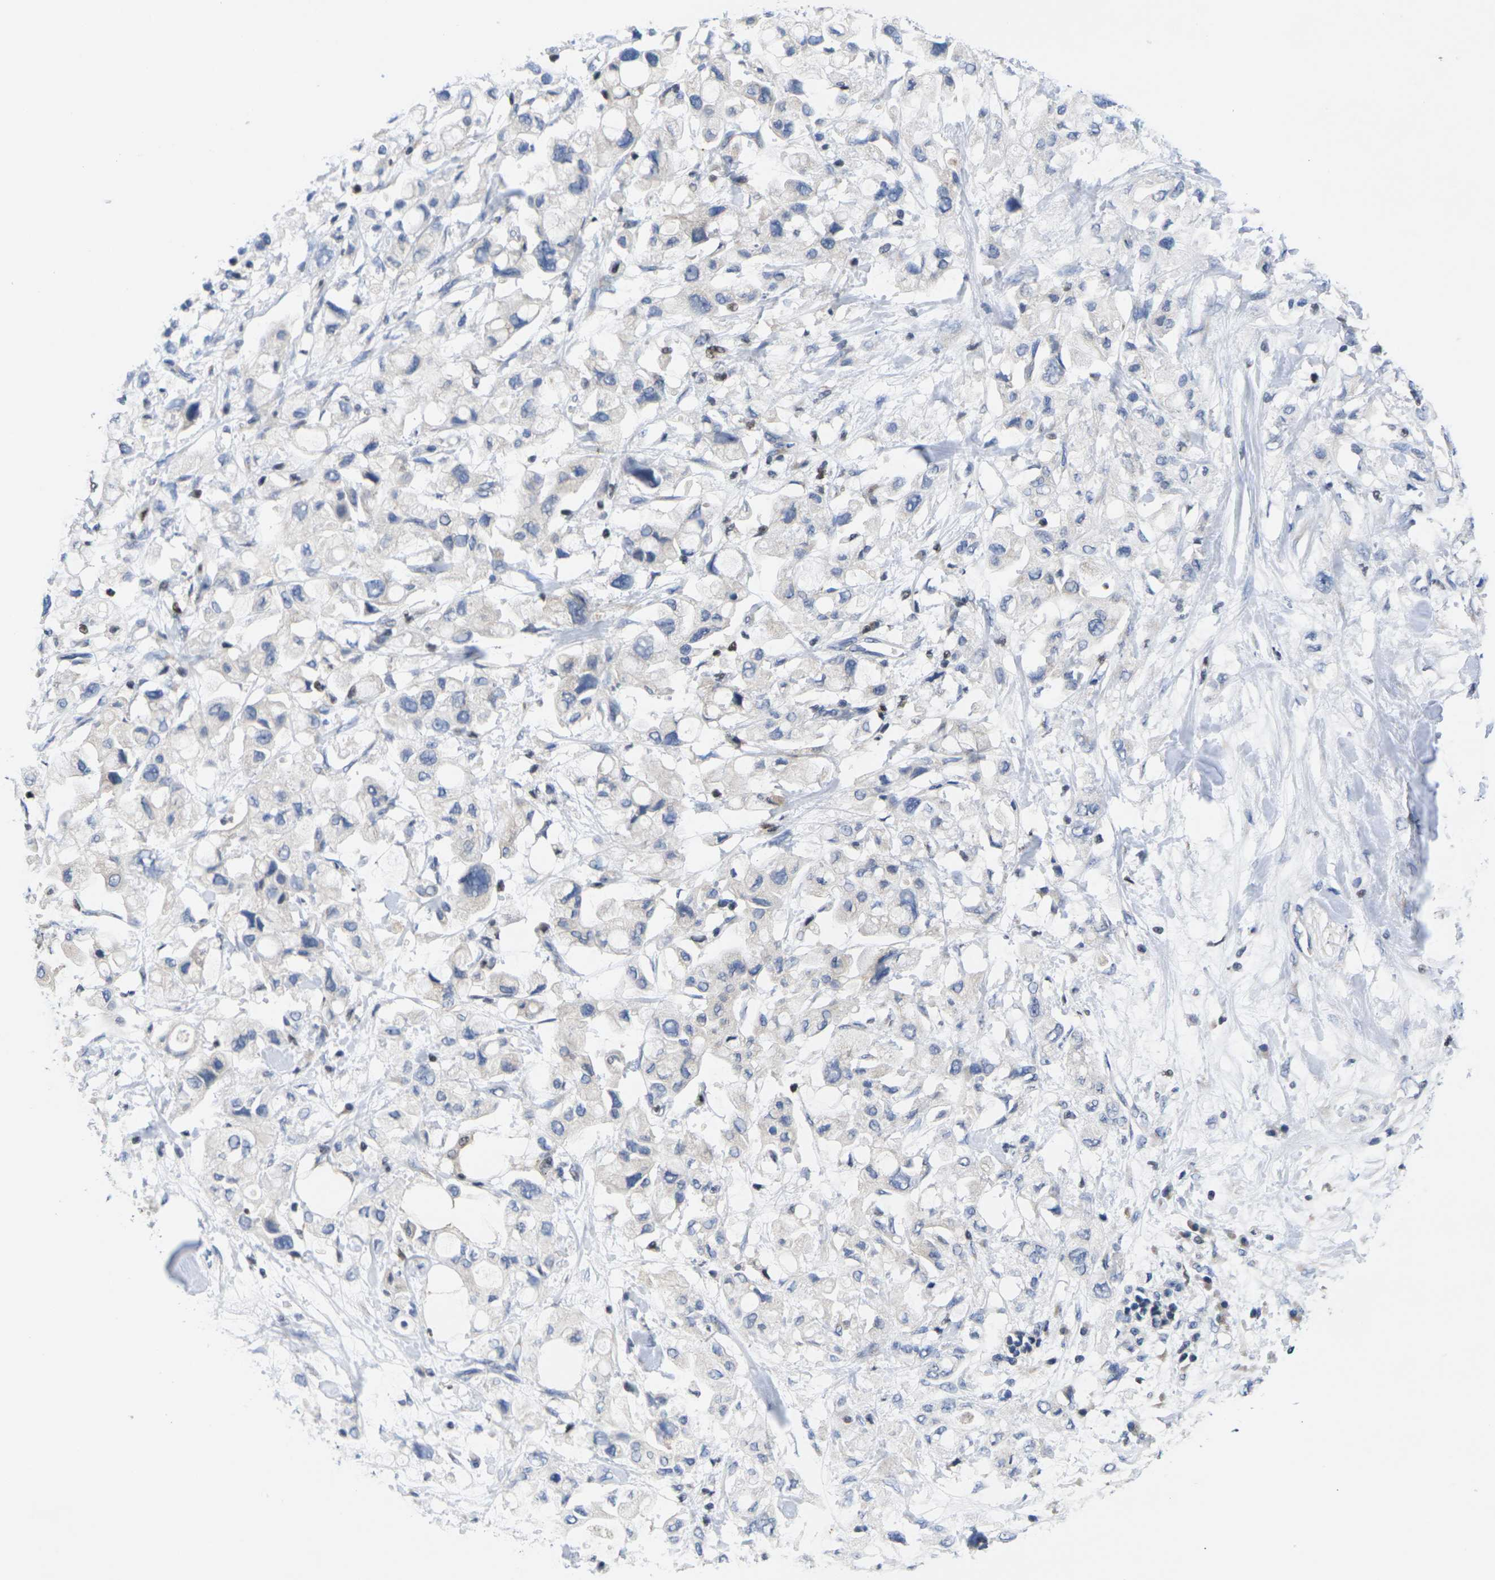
{"staining": {"intensity": "negative", "quantity": "none", "location": "none"}, "tissue": "pancreatic cancer", "cell_type": "Tumor cells", "image_type": "cancer", "snomed": [{"axis": "morphology", "description": "Adenocarcinoma, NOS"}, {"axis": "topography", "description": "Pancreas"}], "caption": "High magnification brightfield microscopy of pancreatic cancer stained with DAB (3,3'-diaminobenzidine) (brown) and counterstained with hematoxylin (blue): tumor cells show no significant positivity. (DAB immunohistochemistry visualized using brightfield microscopy, high magnification).", "gene": "IKZF1", "patient": {"sex": "female", "age": 56}}